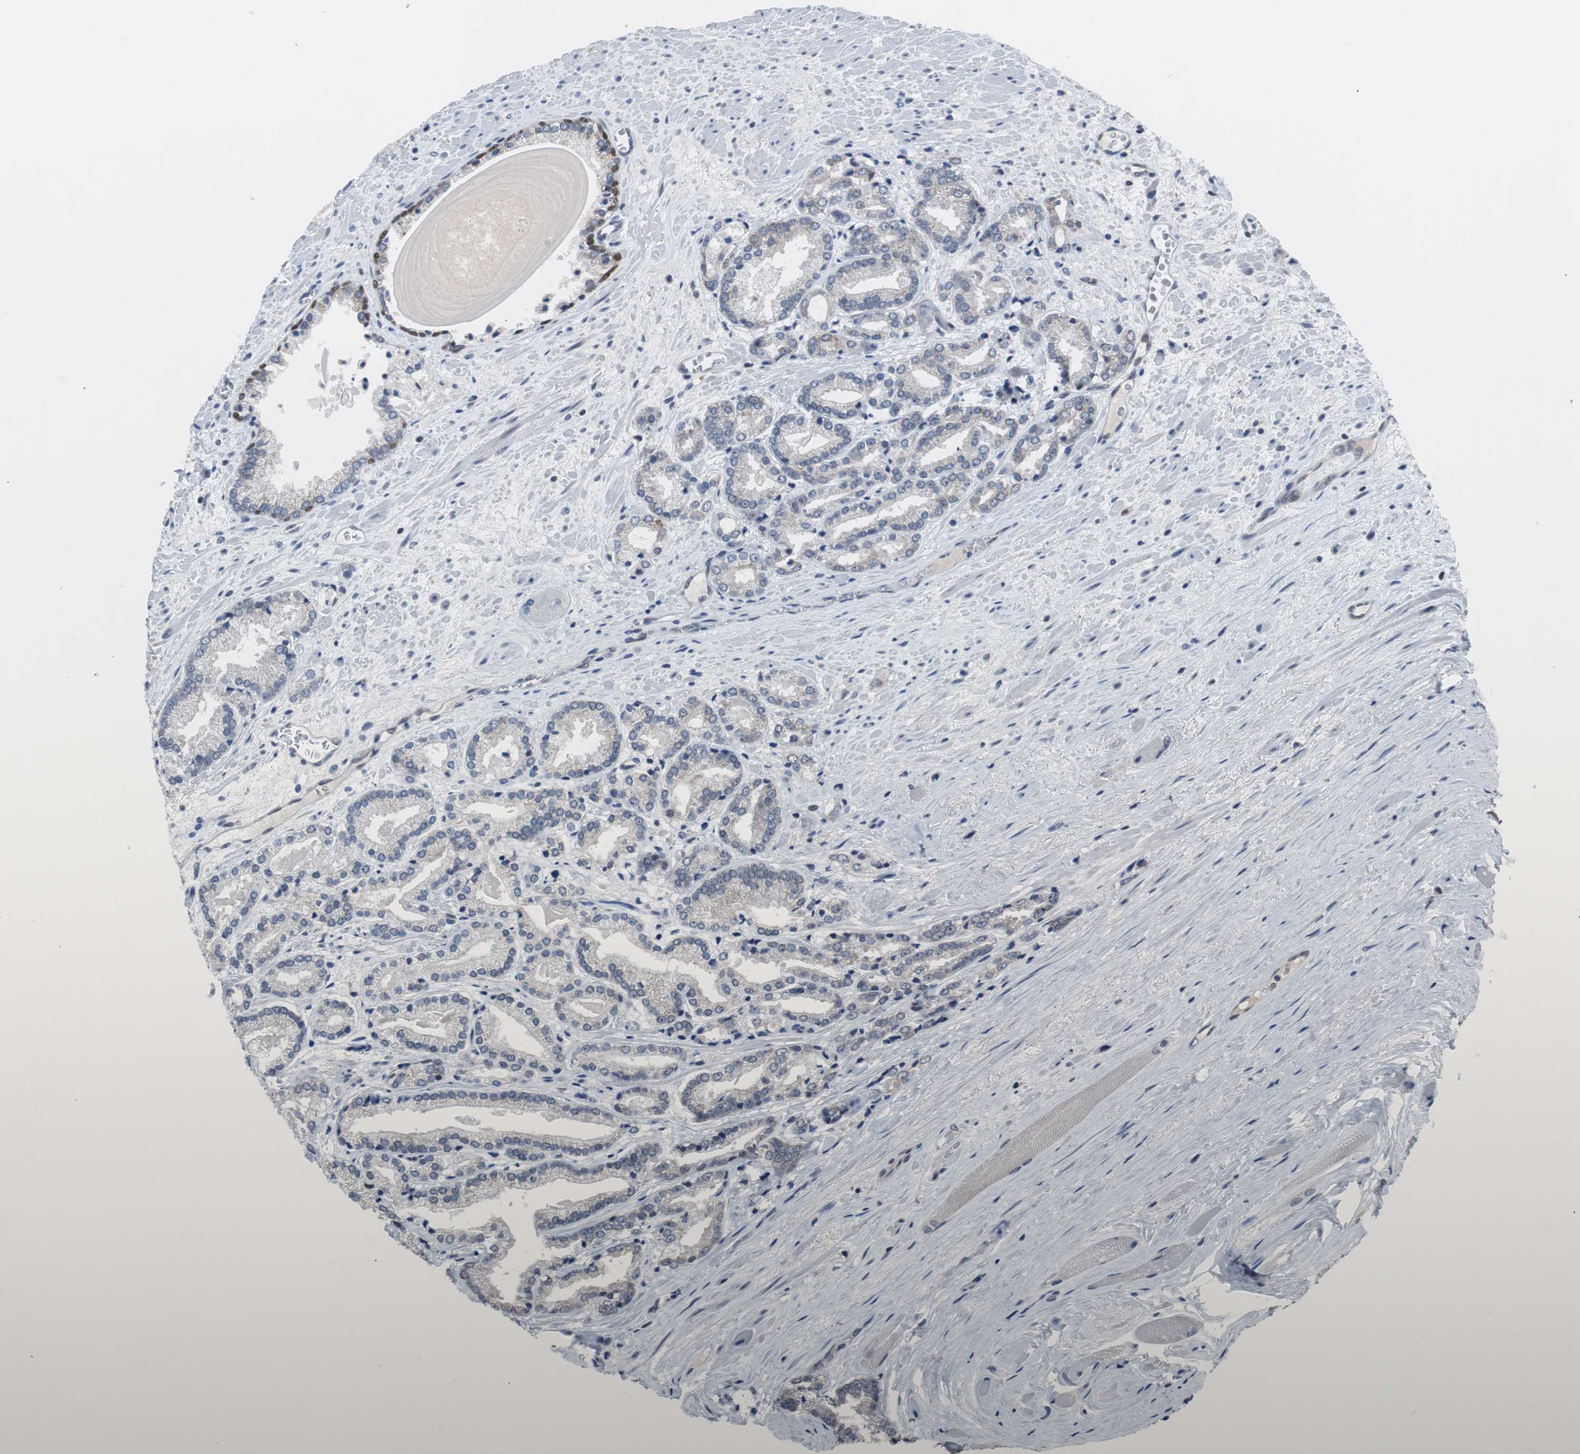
{"staining": {"intensity": "negative", "quantity": "none", "location": "none"}, "tissue": "prostate cancer", "cell_type": "Tumor cells", "image_type": "cancer", "snomed": [{"axis": "morphology", "description": "Adenocarcinoma, Low grade"}, {"axis": "topography", "description": "Prostate"}], "caption": "This is an IHC micrograph of prostate cancer (low-grade adenocarcinoma). There is no staining in tumor cells.", "gene": "TP63", "patient": {"sex": "male", "age": 59}}